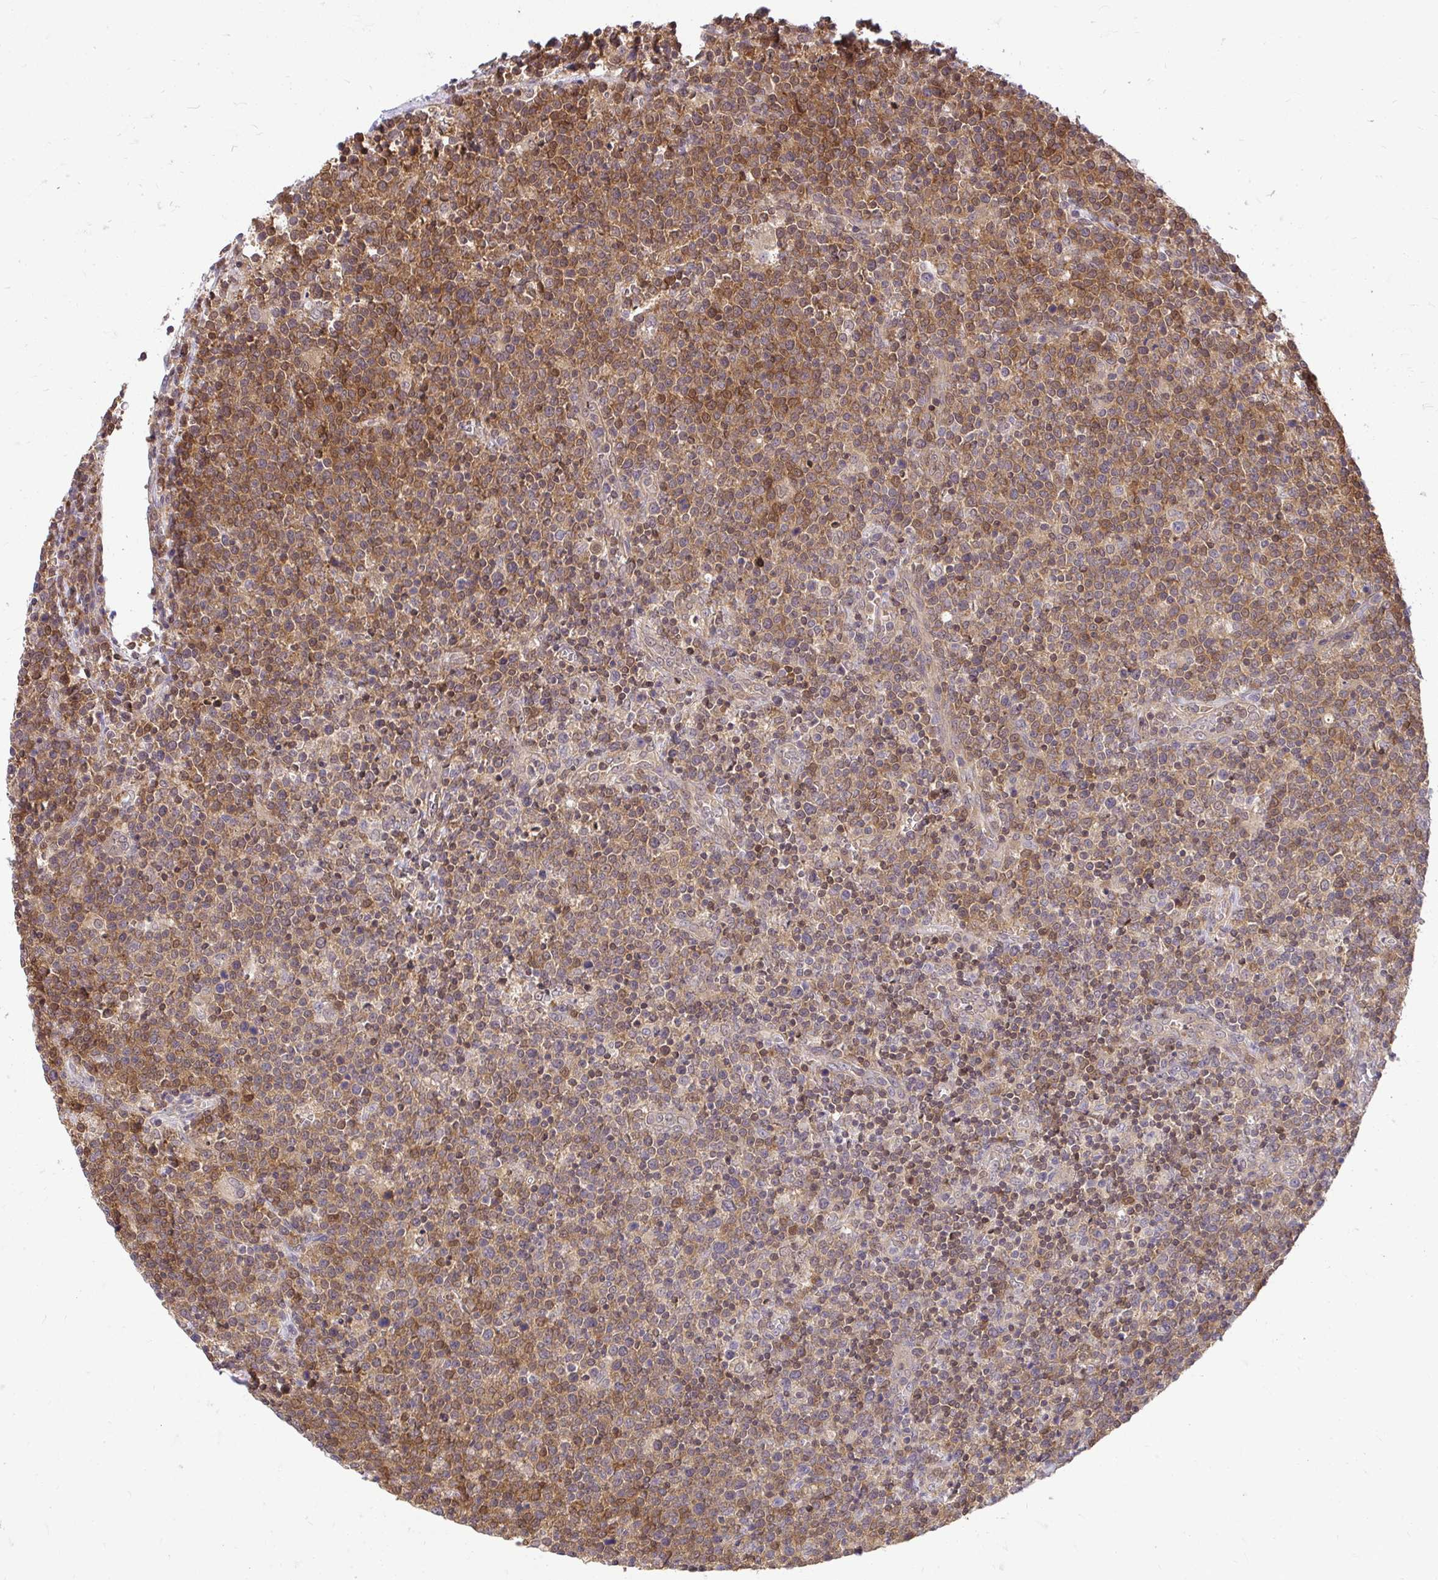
{"staining": {"intensity": "moderate", "quantity": "25%-75%", "location": "cytoplasmic/membranous"}, "tissue": "lymphoma", "cell_type": "Tumor cells", "image_type": "cancer", "snomed": [{"axis": "morphology", "description": "Malignant lymphoma, non-Hodgkin's type, High grade"}, {"axis": "topography", "description": "Lymph node"}], "caption": "A brown stain highlights moderate cytoplasmic/membranous expression of a protein in human lymphoma tumor cells. The staining is performed using DAB (3,3'-diaminobenzidine) brown chromogen to label protein expression. The nuclei are counter-stained blue using hematoxylin.", "gene": "HDHD2", "patient": {"sex": "male", "age": 61}}